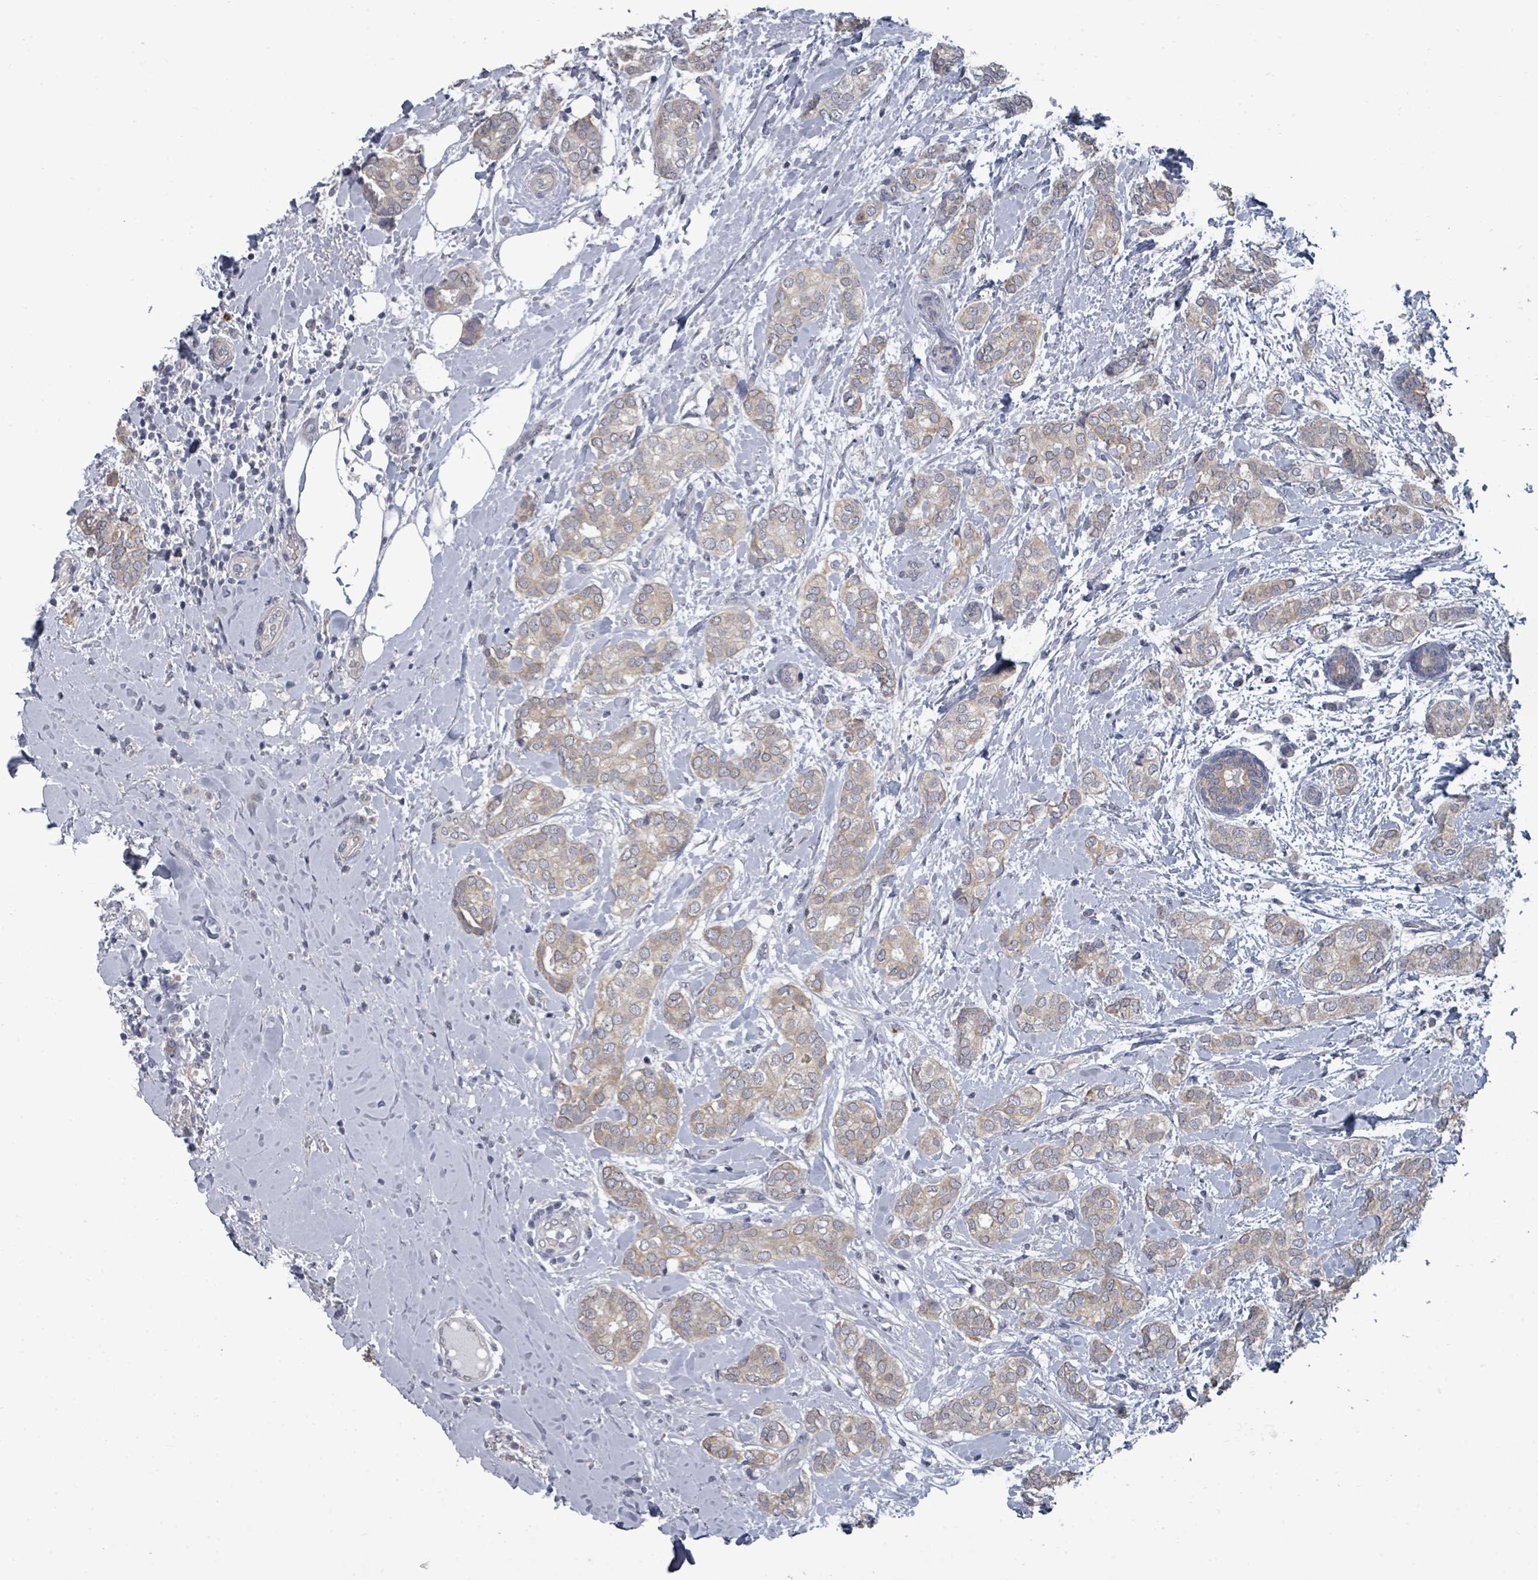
{"staining": {"intensity": "weak", "quantity": "25%-75%", "location": "cytoplasmic/membranous"}, "tissue": "breast cancer", "cell_type": "Tumor cells", "image_type": "cancer", "snomed": [{"axis": "morphology", "description": "Duct carcinoma"}, {"axis": "topography", "description": "Breast"}], "caption": "Protein staining of invasive ductal carcinoma (breast) tissue exhibits weak cytoplasmic/membranous expression in approximately 25%-75% of tumor cells.", "gene": "ASB12", "patient": {"sex": "female", "age": 73}}